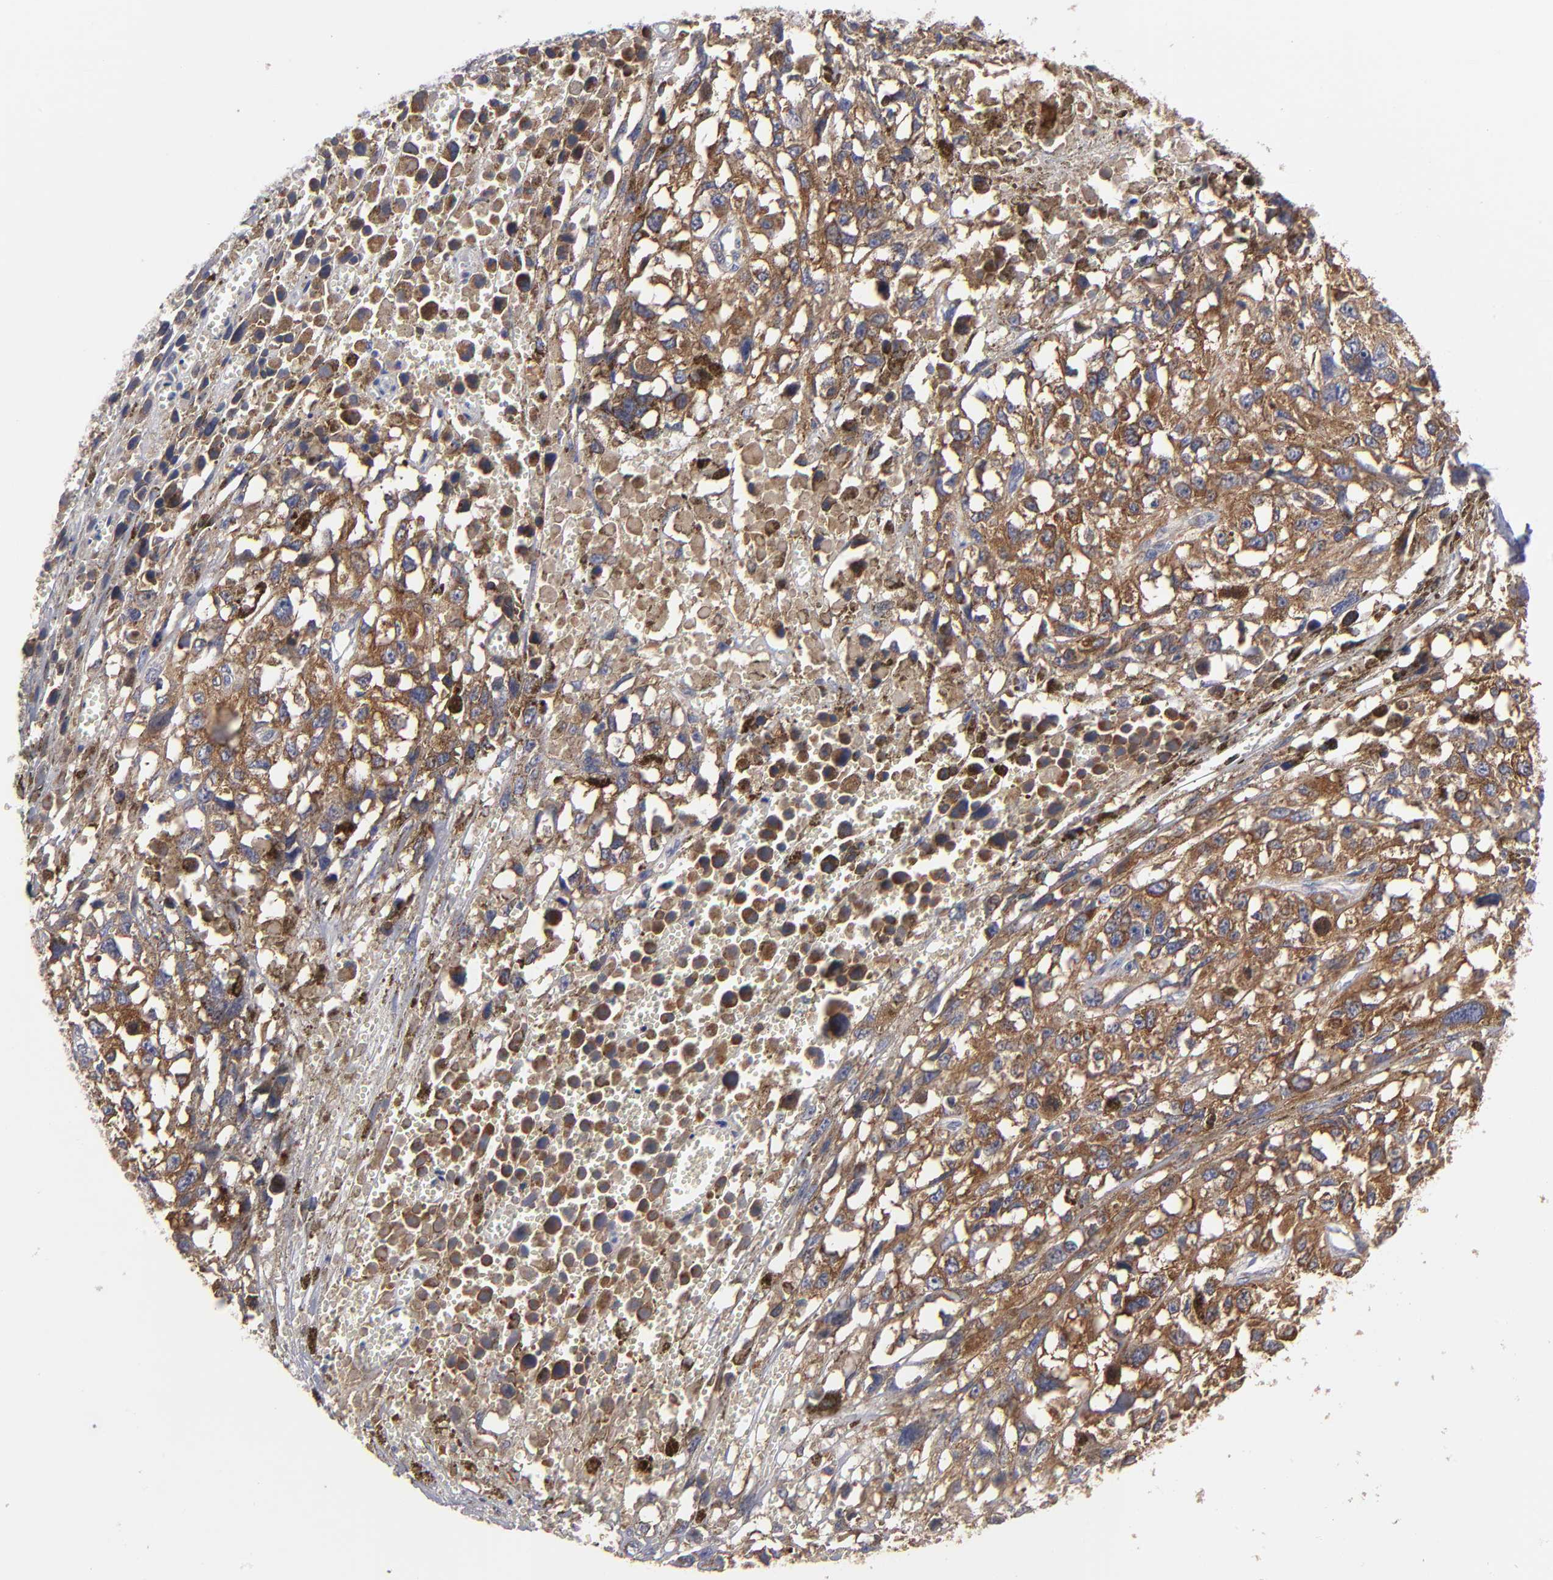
{"staining": {"intensity": "moderate", "quantity": ">75%", "location": "cytoplasmic/membranous"}, "tissue": "melanoma", "cell_type": "Tumor cells", "image_type": "cancer", "snomed": [{"axis": "morphology", "description": "Malignant melanoma, Metastatic site"}, {"axis": "topography", "description": "Lymph node"}], "caption": "DAB immunohistochemical staining of malignant melanoma (metastatic site) shows moderate cytoplasmic/membranous protein positivity in about >75% of tumor cells.", "gene": "CEP97", "patient": {"sex": "male", "age": 59}}